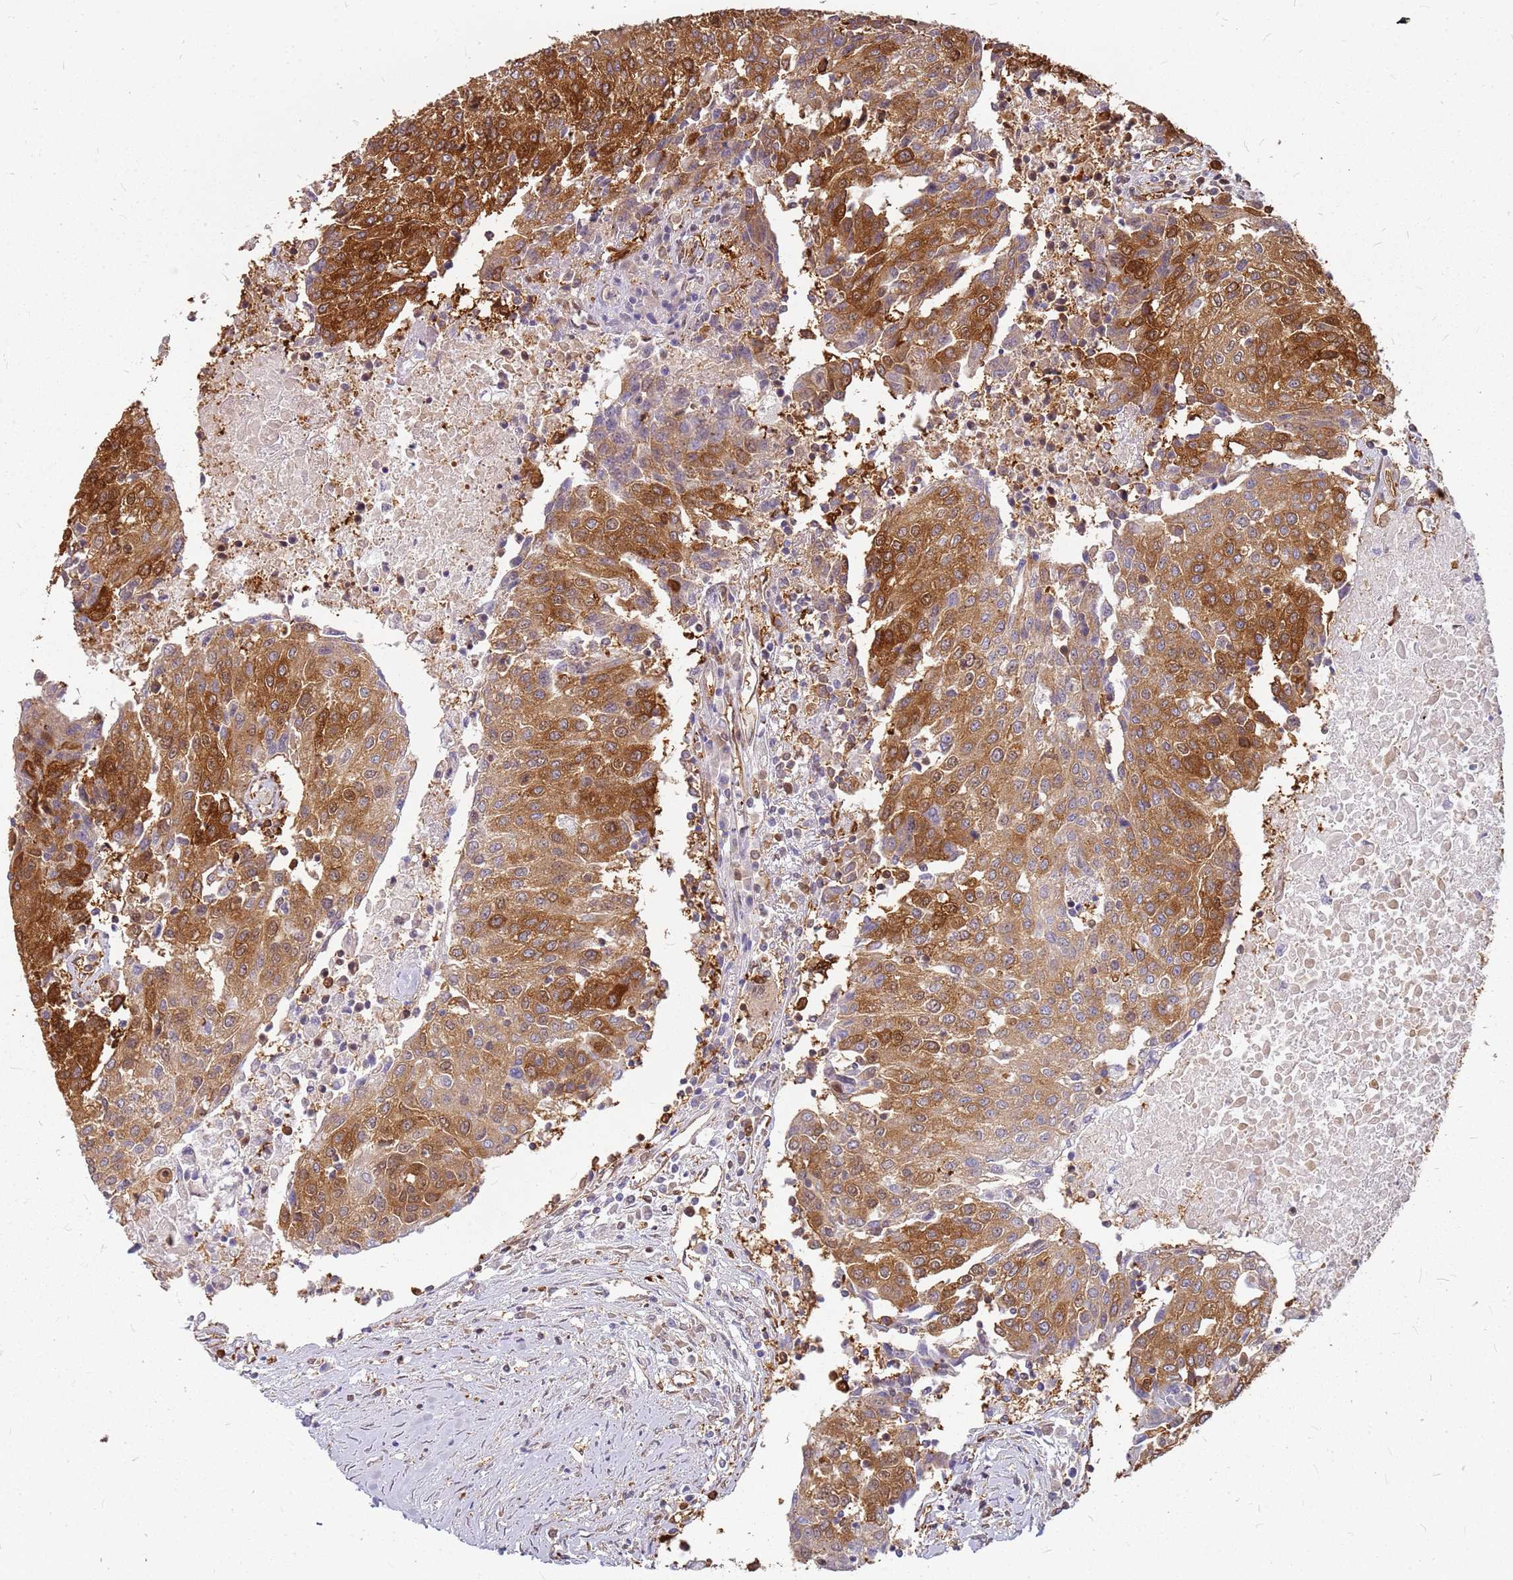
{"staining": {"intensity": "moderate", "quantity": ">75%", "location": "cytoplasmic/membranous"}, "tissue": "urothelial cancer", "cell_type": "Tumor cells", "image_type": "cancer", "snomed": [{"axis": "morphology", "description": "Urothelial carcinoma, High grade"}, {"axis": "topography", "description": "Urinary bladder"}], "caption": "Protein analysis of urothelial cancer tissue displays moderate cytoplasmic/membranous staining in about >75% of tumor cells.", "gene": "HDX", "patient": {"sex": "female", "age": 85}}